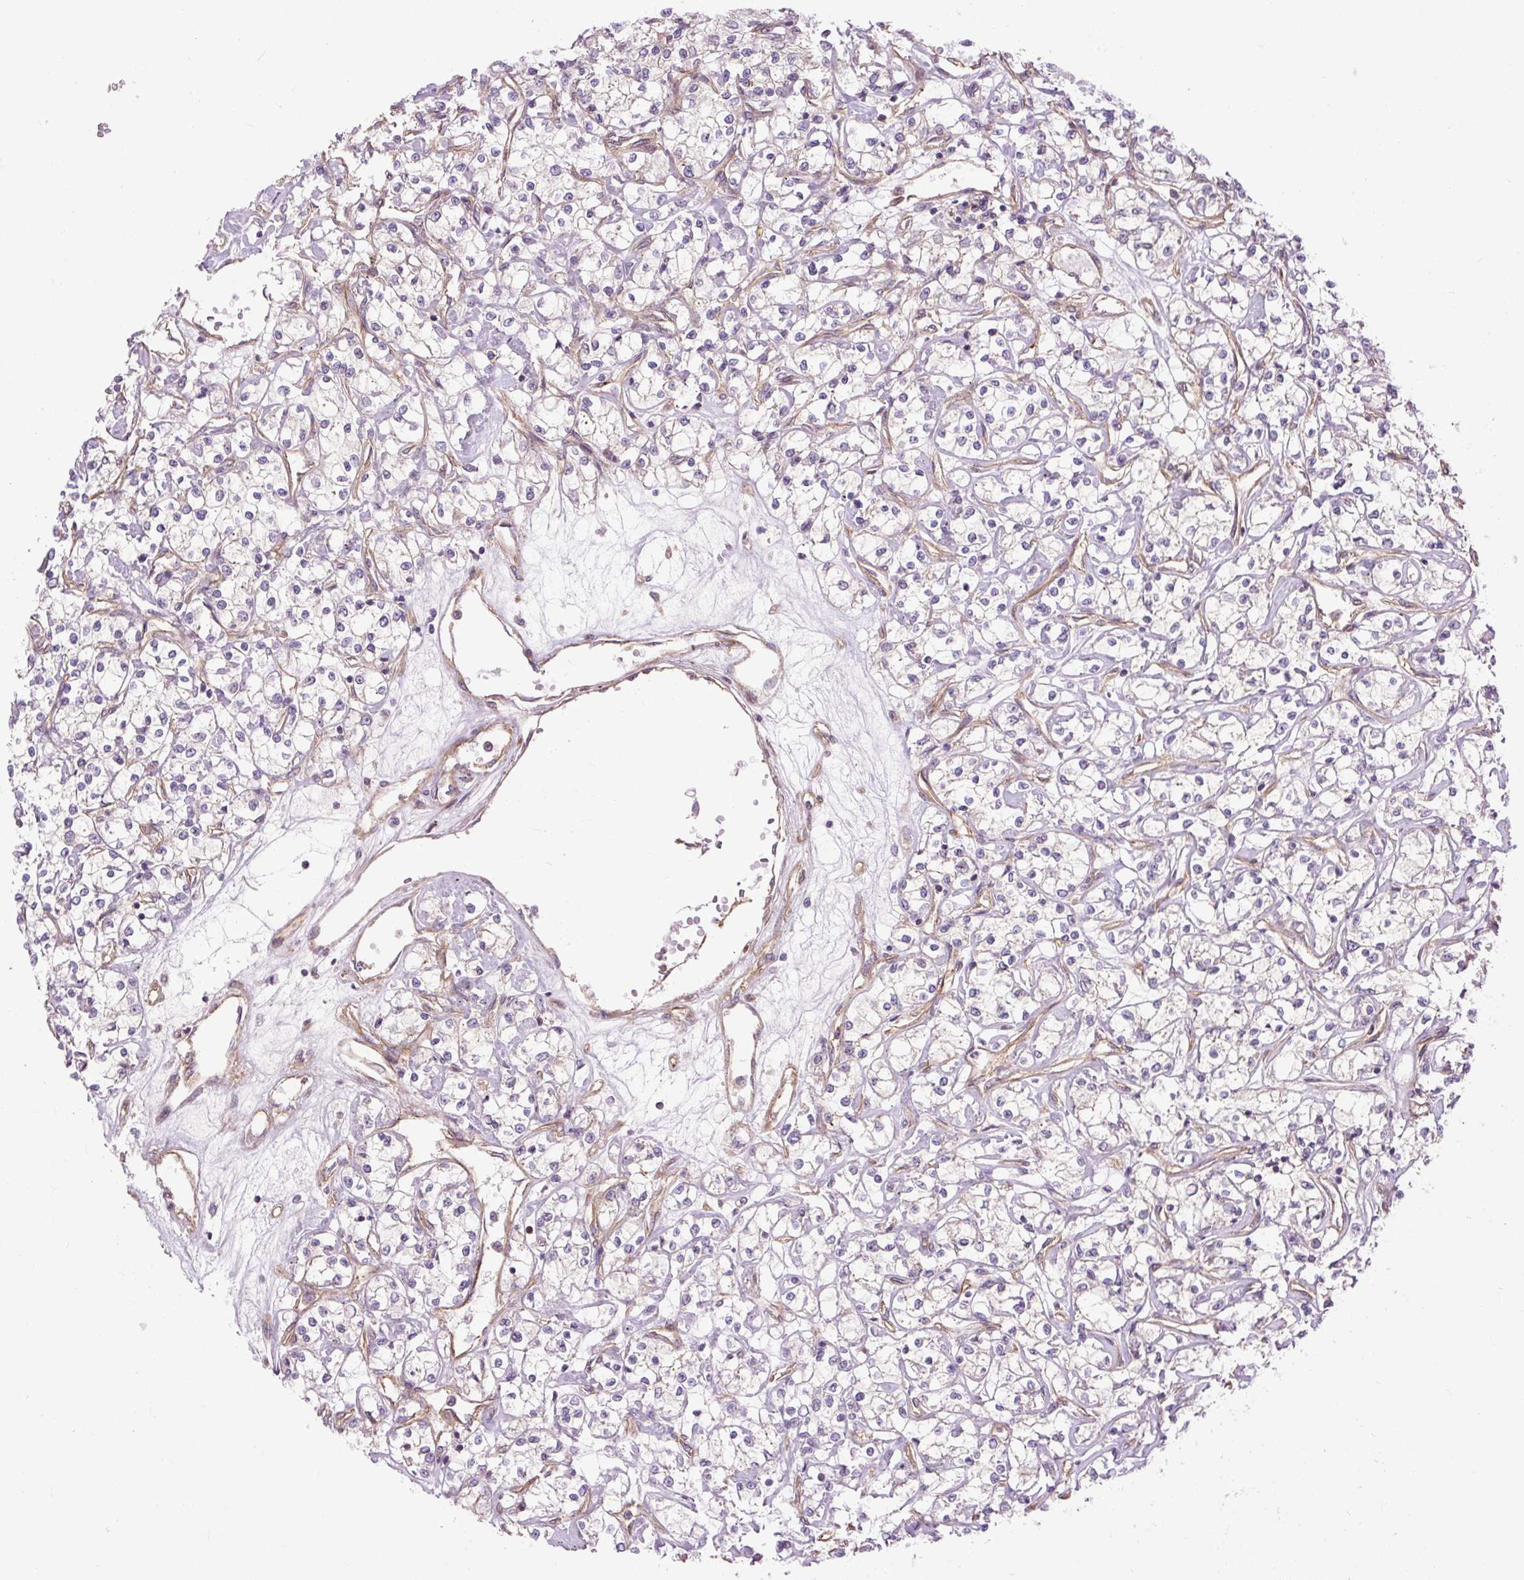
{"staining": {"intensity": "weak", "quantity": "<25%", "location": "cytoplasmic/membranous"}, "tissue": "renal cancer", "cell_type": "Tumor cells", "image_type": "cancer", "snomed": [{"axis": "morphology", "description": "Adenocarcinoma, NOS"}, {"axis": "topography", "description": "Kidney"}], "caption": "This is an IHC photomicrograph of renal cancer (adenocarcinoma). There is no positivity in tumor cells.", "gene": "CCDC93", "patient": {"sex": "female", "age": 59}}